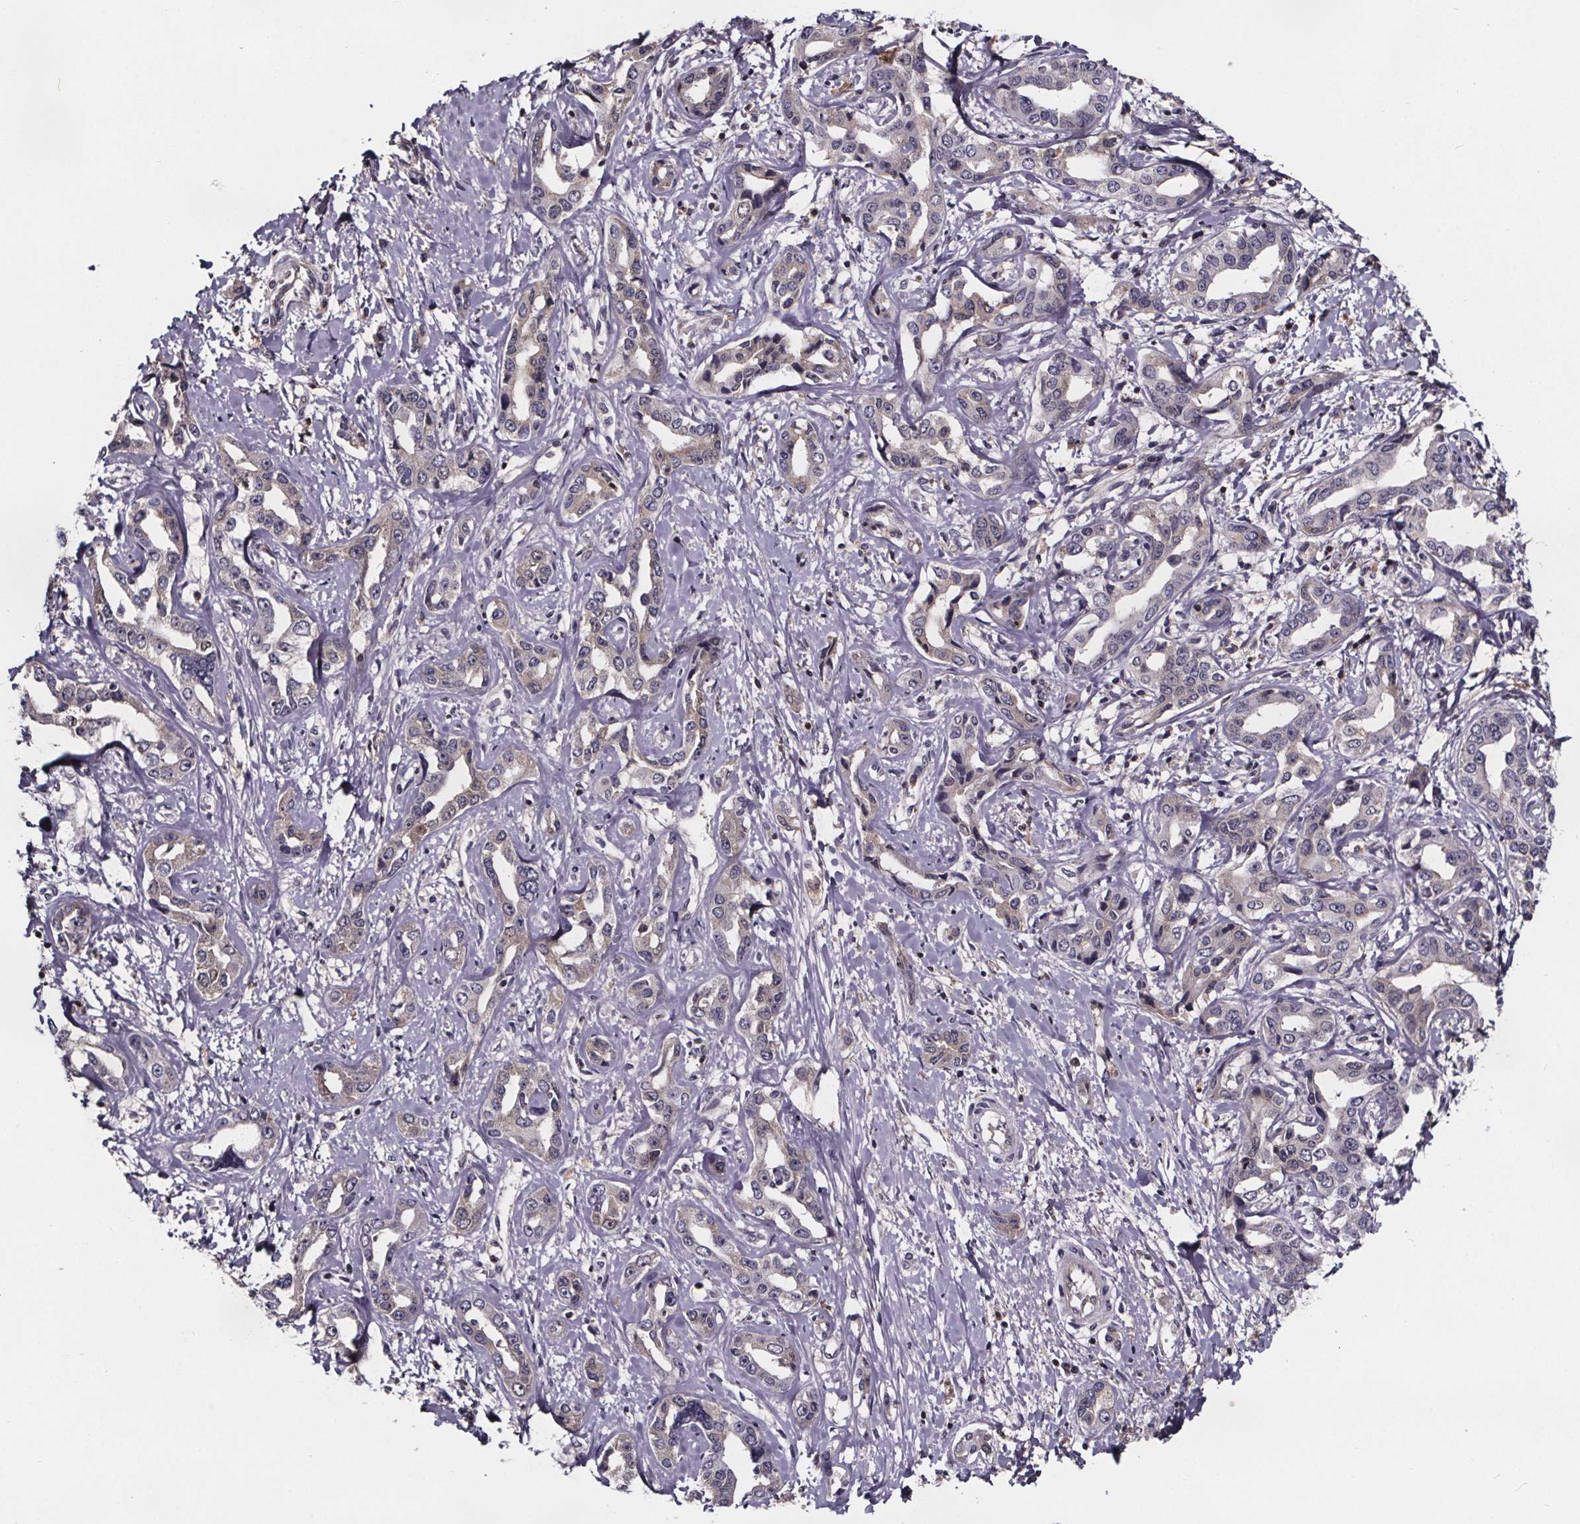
{"staining": {"intensity": "weak", "quantity": "<25%", "location": "cytoplasmic/membranous,nuclear"}, "tissue": "liver cancer", "cell_type": "Tumor cells", "image_type": "cancer", "snomed": [{"axis": "morphology", "description": "Cholangiocarcinoma"}, {"axis": "topography", "description": "Liver"}], "caption": "This is an IHC histopathology image of liver cancer. There is no positivity in tumor cells.", "gene": "NPHP4", "patient": {"sex": "male", "age": 59}}